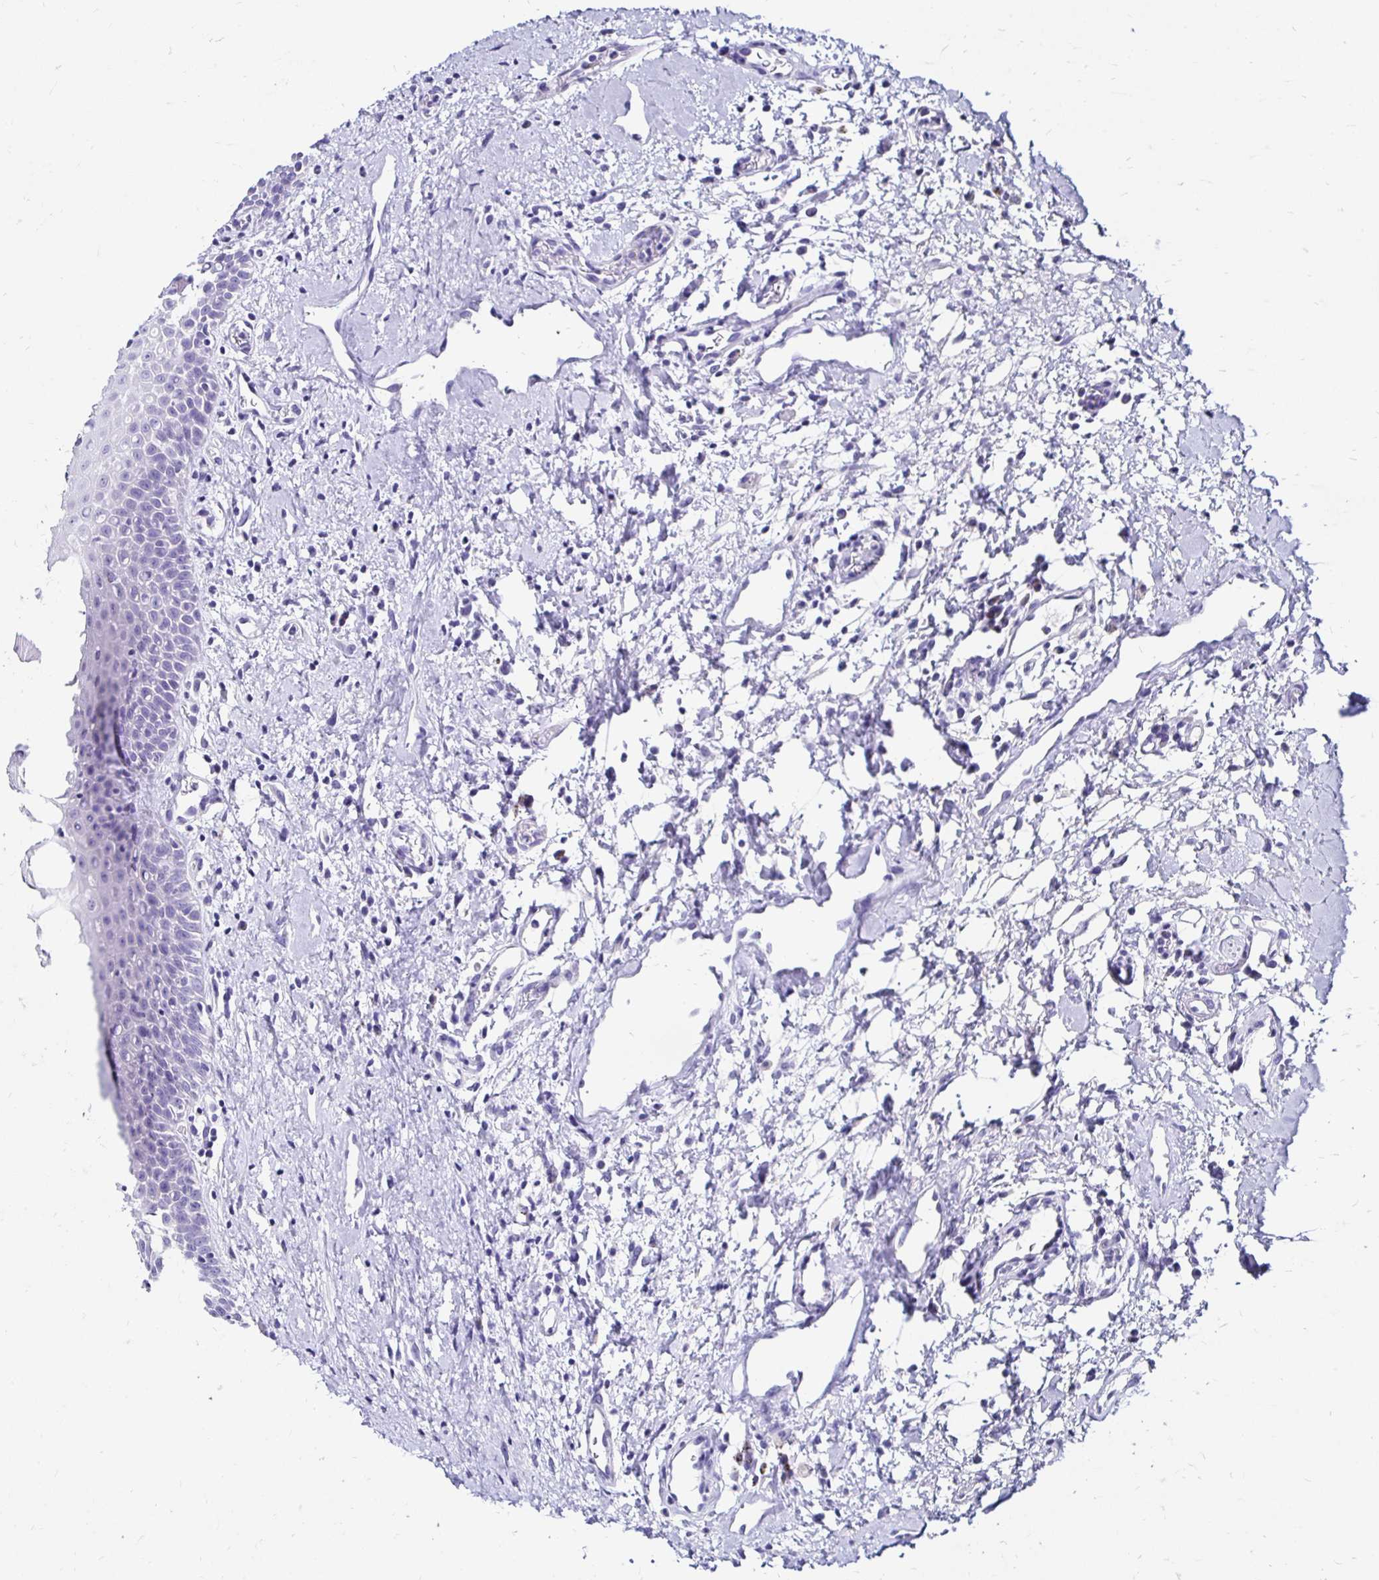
{"staining": {"intensity": "negative", "quantity": "none", "location": "none"}, "tissue": "oral mucosa", "cell_type": "Squamous epithelial cells", "image_type": "normal", "snomed": [{"axis": "morphology", "description": "Normal tissue, NOS"}, {"axis": "topography", "description": "Oral tissue"}], "caption": "Immunohistochemistry (IHC) photomicrograph of unremarkable human oral mucosa stained for a protein (brown), which displays no expression in squamous epithelial cells.", "gene": "KCNT1", "patient": {"sex": "female", "age": 70}}